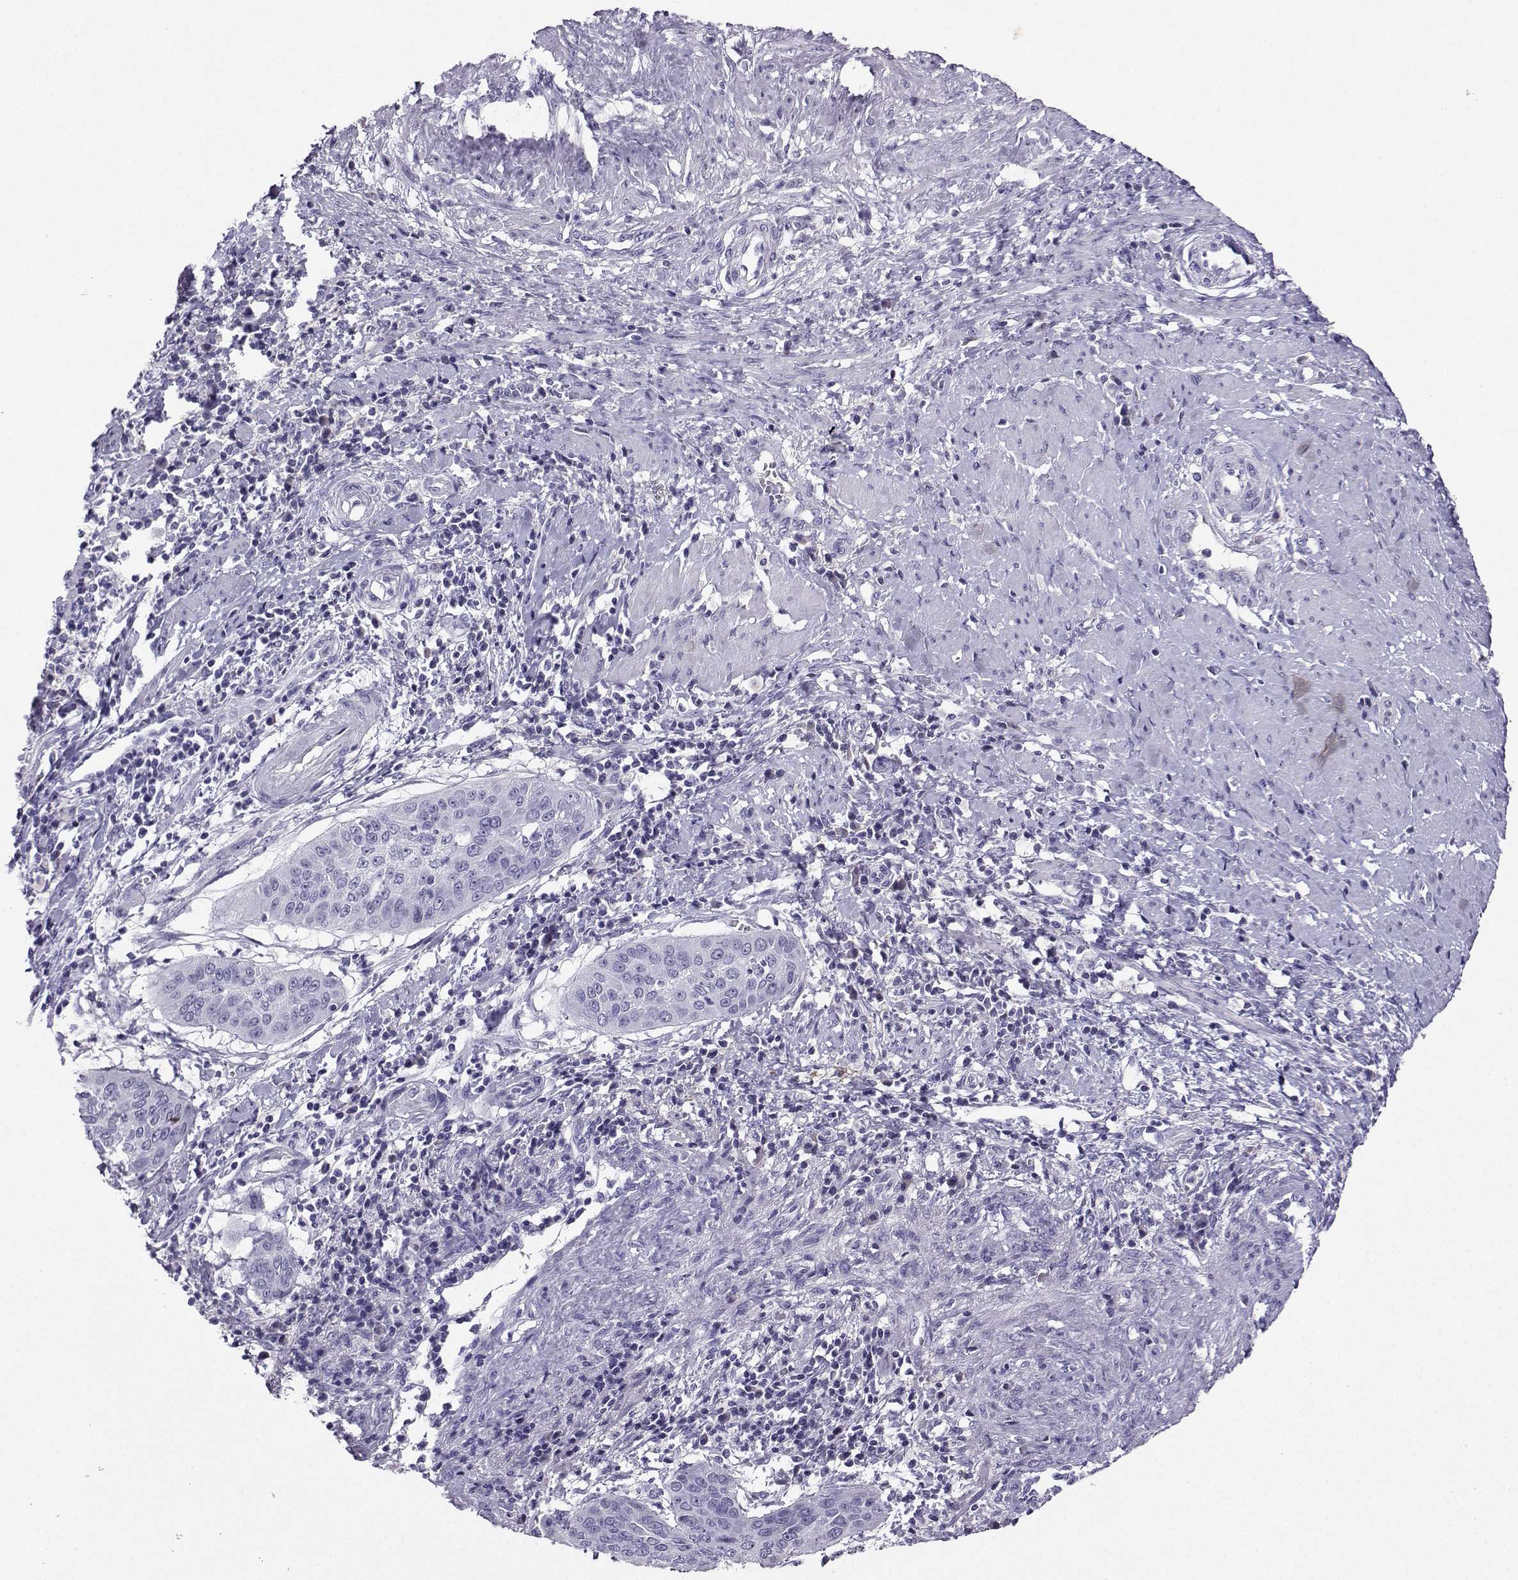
{"staining": {"intensity": "negative", "quantity": "none", "location": "none"}, "tissue": "cervical cancer", "cell_type": "Tumor cells", "image_type": "cancer", "snomed": [{"axis": "morphology", "description": "Squamous cell carcinoma, NOS"}, {"axis": "topography", "description": "Cervix"}], "caption": "Histopathology image shows no significant protein positivity in tumor cells of cervical squamous cell carcinoma.", "gene": "GRIK4", "patient": {"sex": "female", "age": 39}}